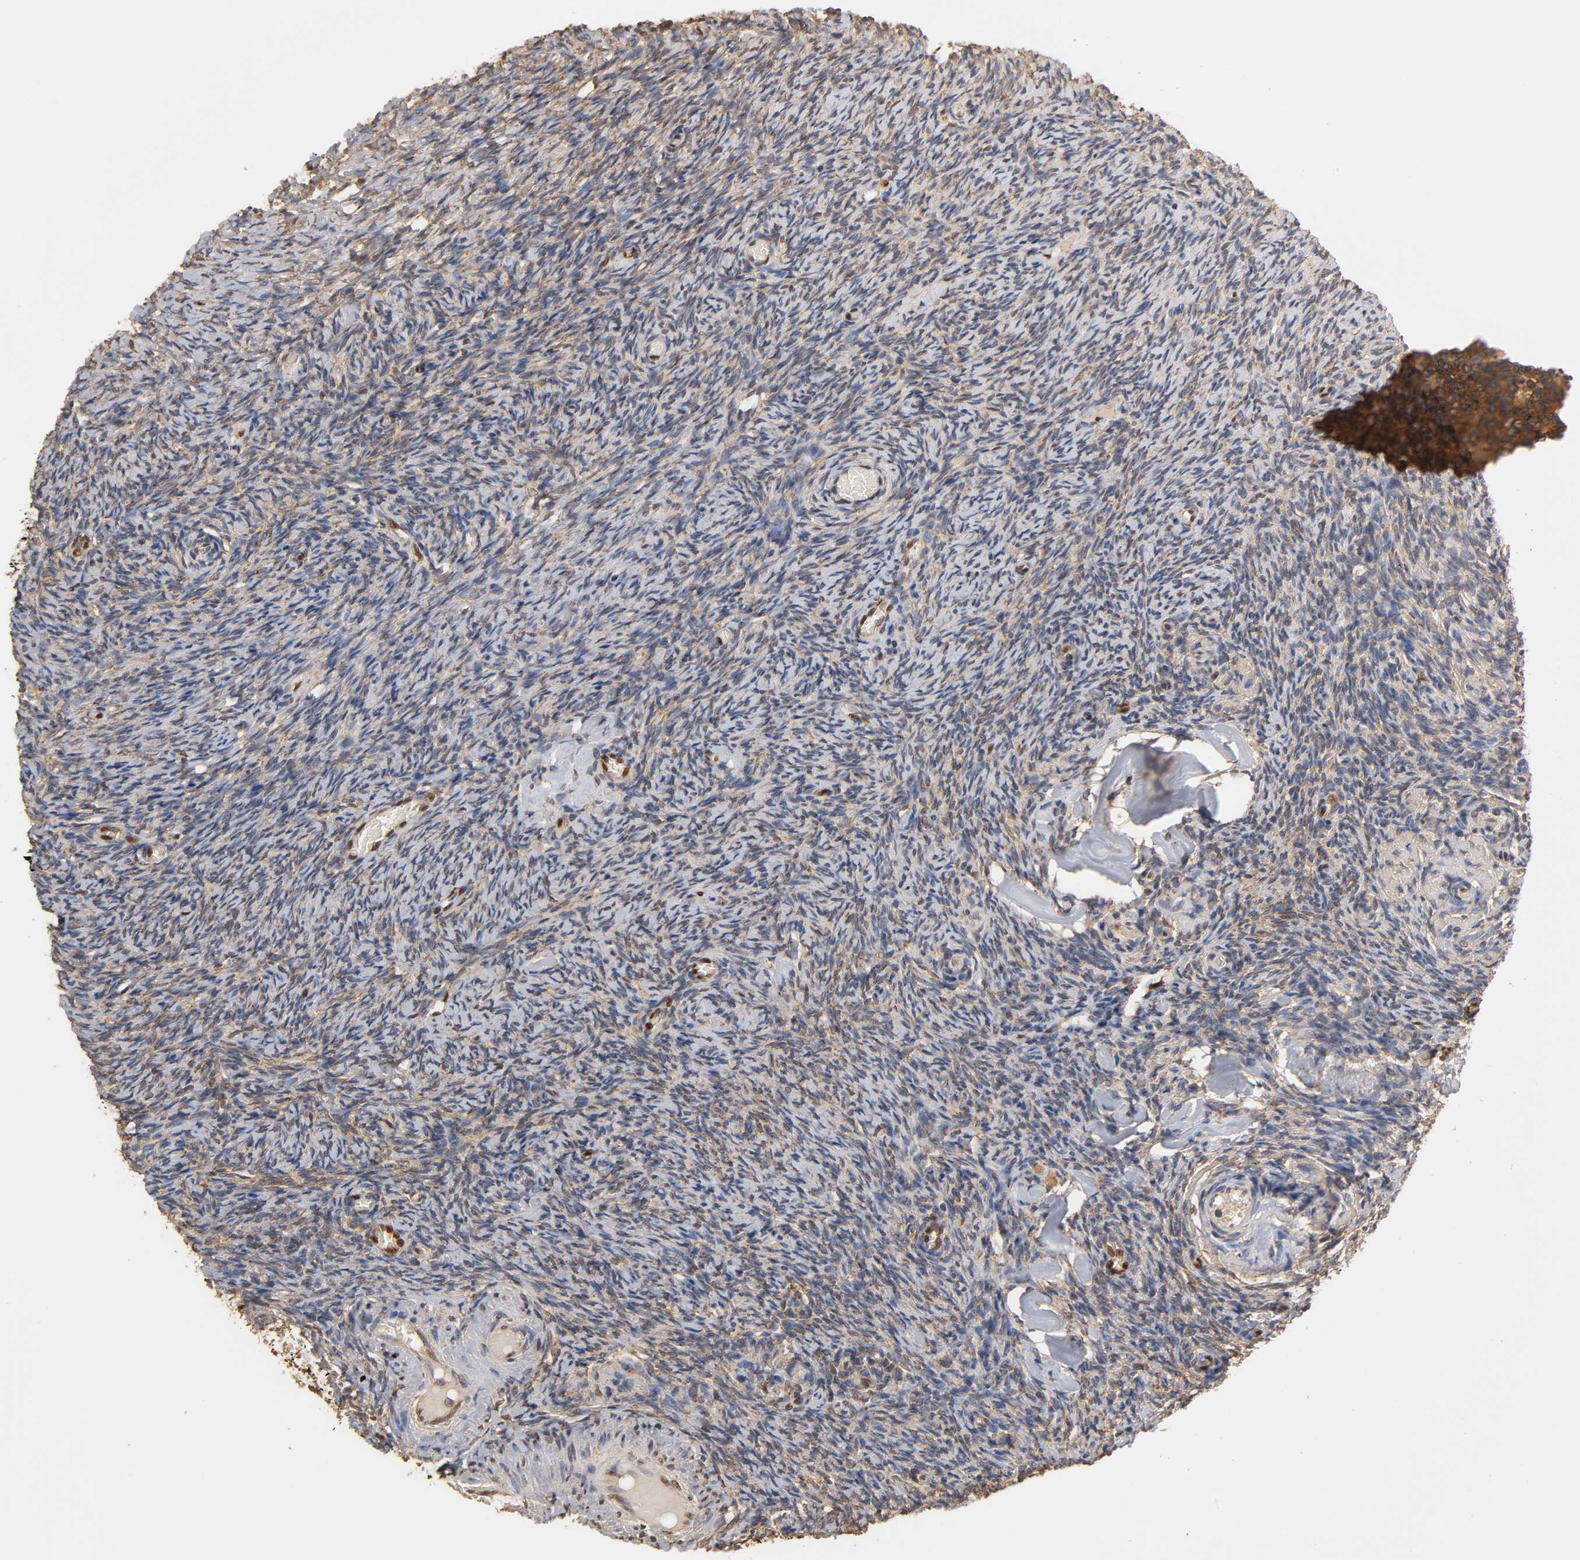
{"staining": {"intensity": "weak", "quantity": "<25%", "location": "cytoplasmic/membranous"}, "tissue": "ovary", "cell_type": "Follicle cells", "image_type": "normal", "snomed": [{"axis": "morphology", "description": "Normal tissue, NOS"}, {"axis": "topography", "description": "Ovary"}], "caption": "Immunohistochemistry of unremarkable ovary shows no staining in follicle cells.", "gene": "PKN1", "patient": {"sex": "female", "age": 60}}